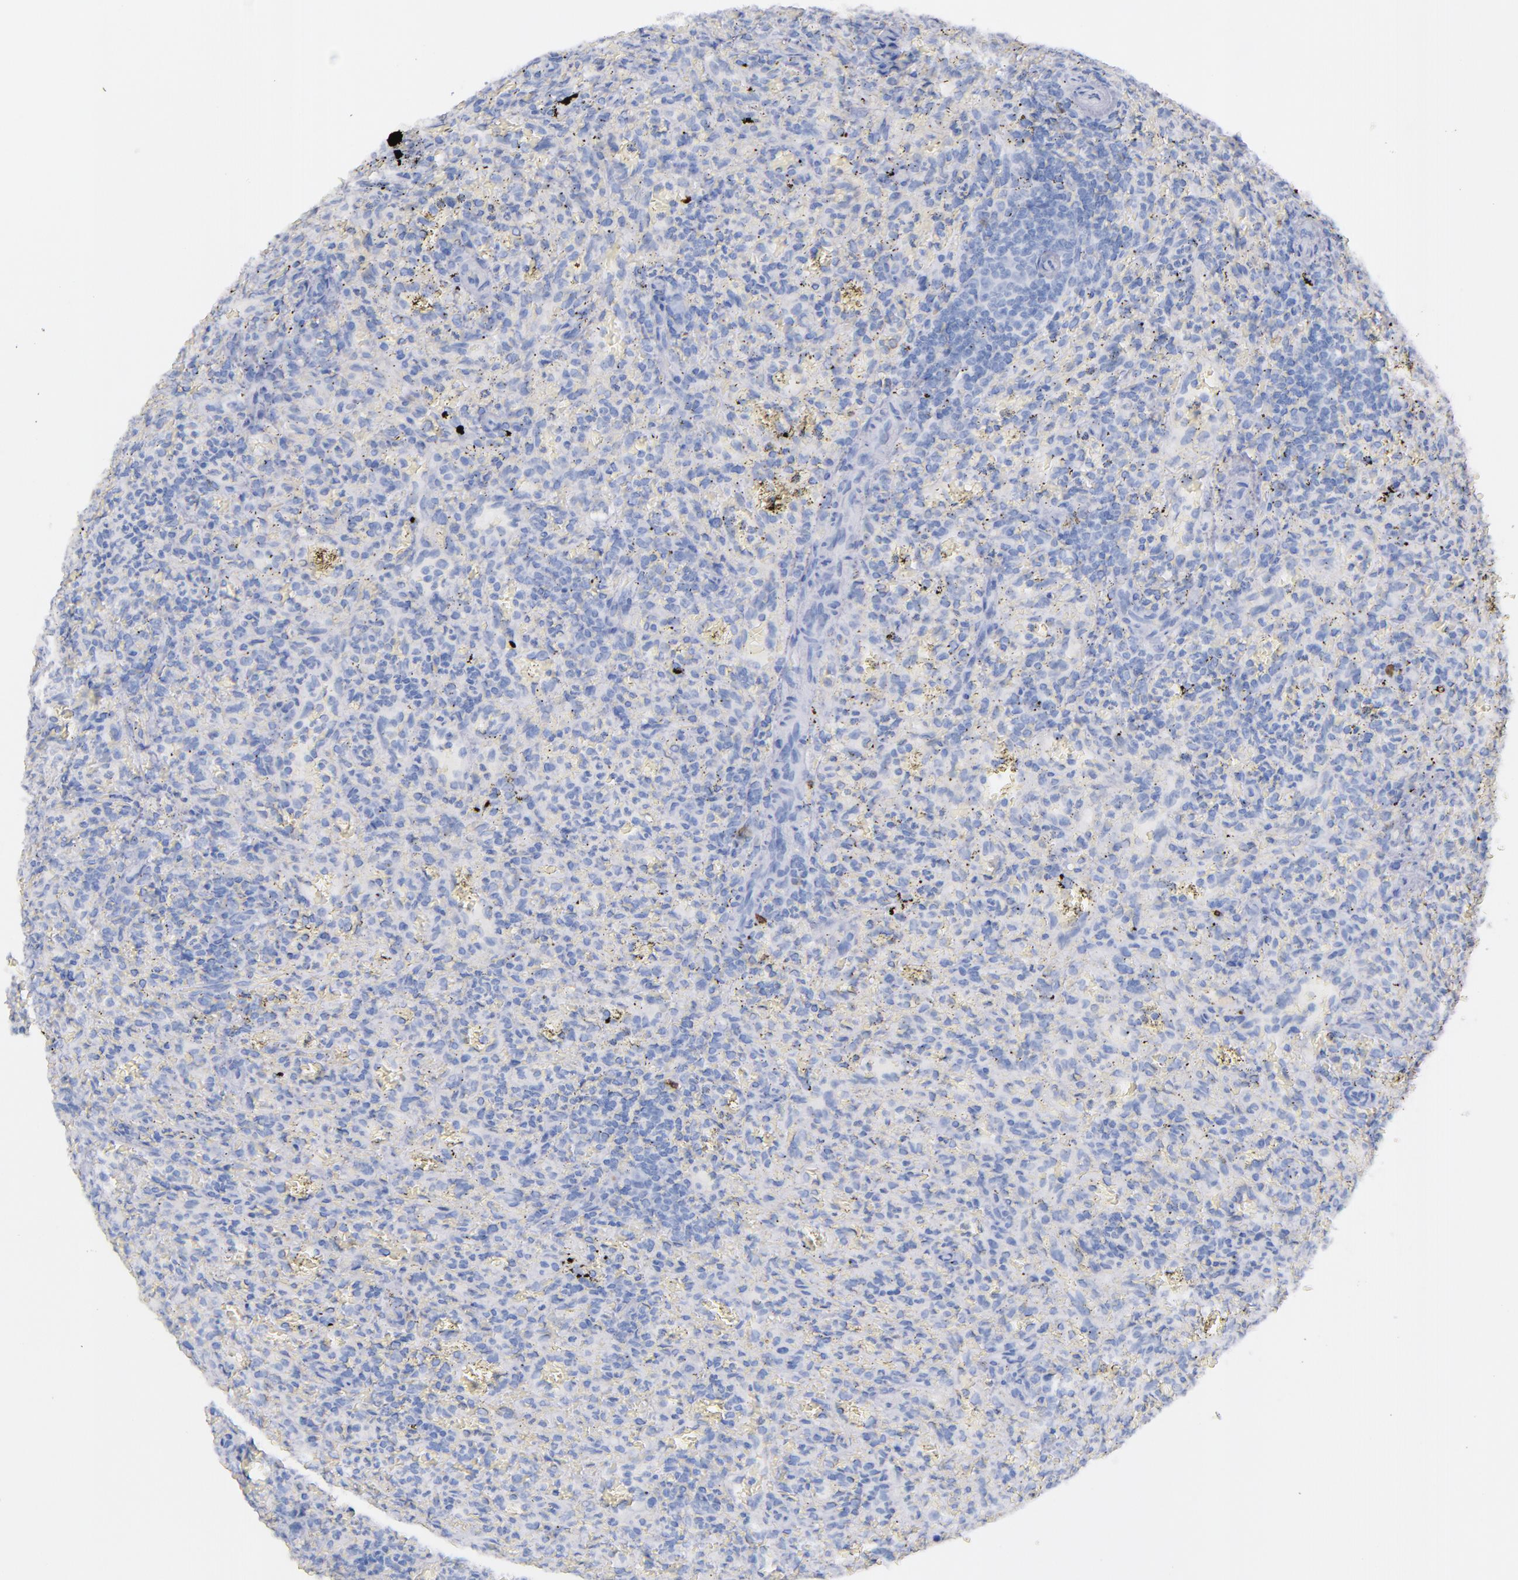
{"staining": {"intensity": "negative", "quantity": "none", "location": "none"}, "tissue": "lymphoma", "cell_type": "Tumor cells", "image_type": "cancer", "snomed": [{"axis": "morphology", "description": "Malignant lymphoma, non-Hodgkin's type, Low grade"}, {"axis": "topography", "description": "Spleen"}], "caption": "Malignant lymphoma, non-Hodgkin's type (low-grade) was stained to show a protein in brown. There is no significant positivity in tumor cells.", "gene": "KIT", "patient": {"sex": "female", "age": 64}}